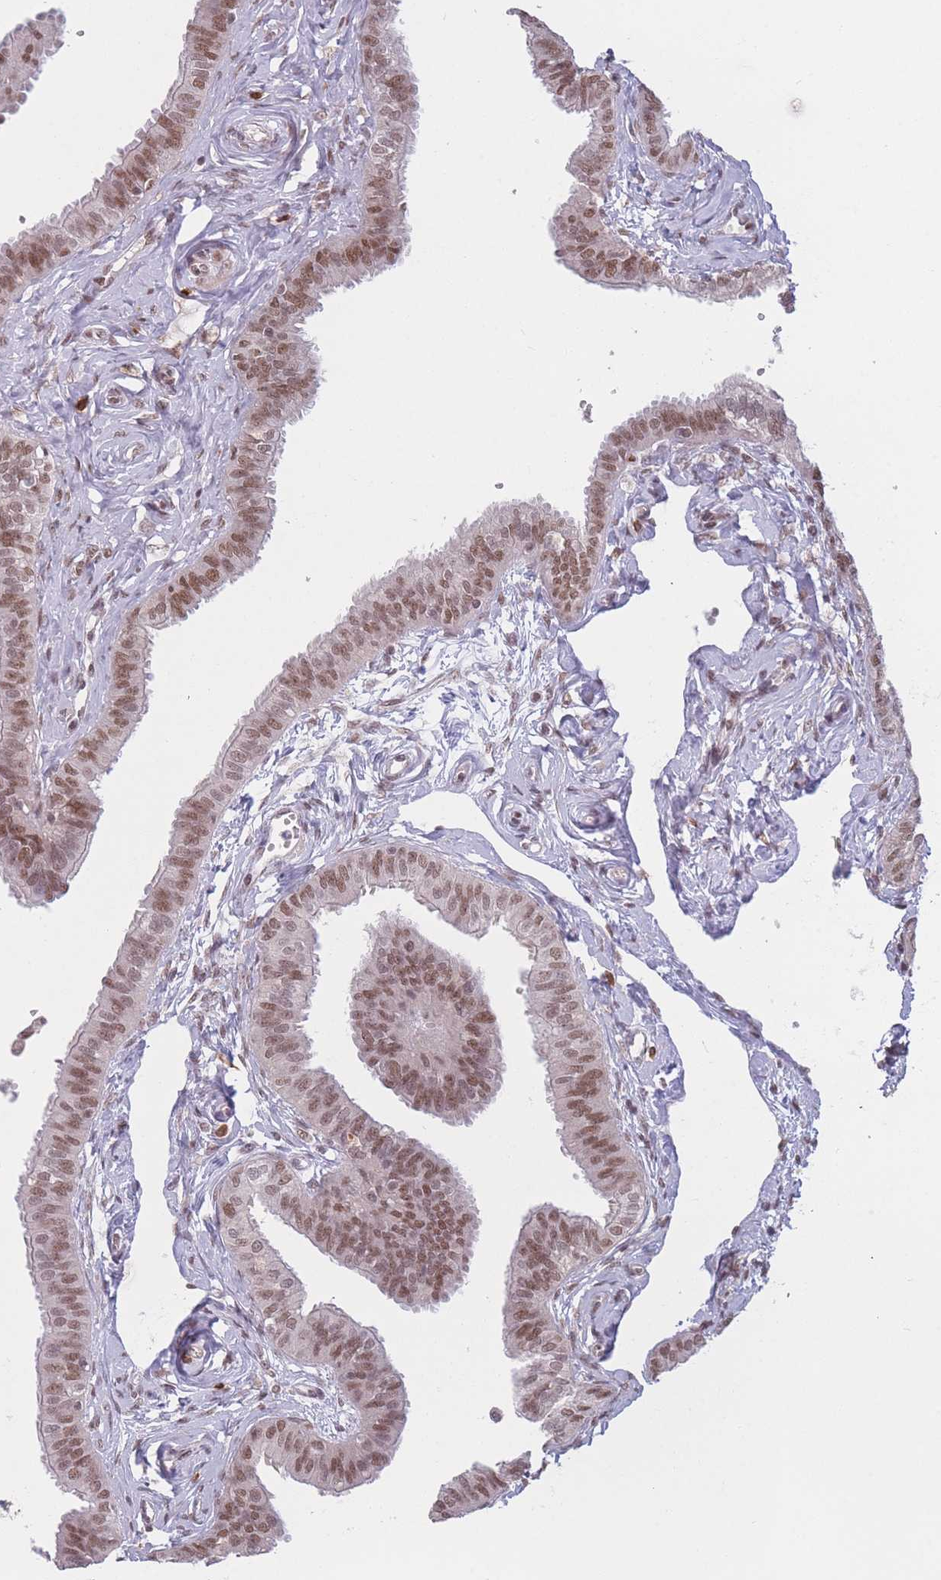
{"staining": {"intensity": "strong", "quantity": ">75%", "location": "nuclear"}, "tissue": "fallopian tube", "cell_type": "Glandular cells", "image_type": "normal", "snomed": [{"axis": "morphology", "description": "Normal tissue, NOS"}, {"axis": "morphology", "description": "Carcinoma, NOS"}, {"axis": "topography", "description": "Fallopian tube"}, {"axis": "topography", "description": "Ovary"}], "caption": "Immunohistochemistry (DAB) staining of unremarkable human fallopian tube demonstrates strong nuclear protein positivity in about >75% of glandular cells.", "gene": "SUPT6H", "patient": {"sex": "female", "age": 59}}